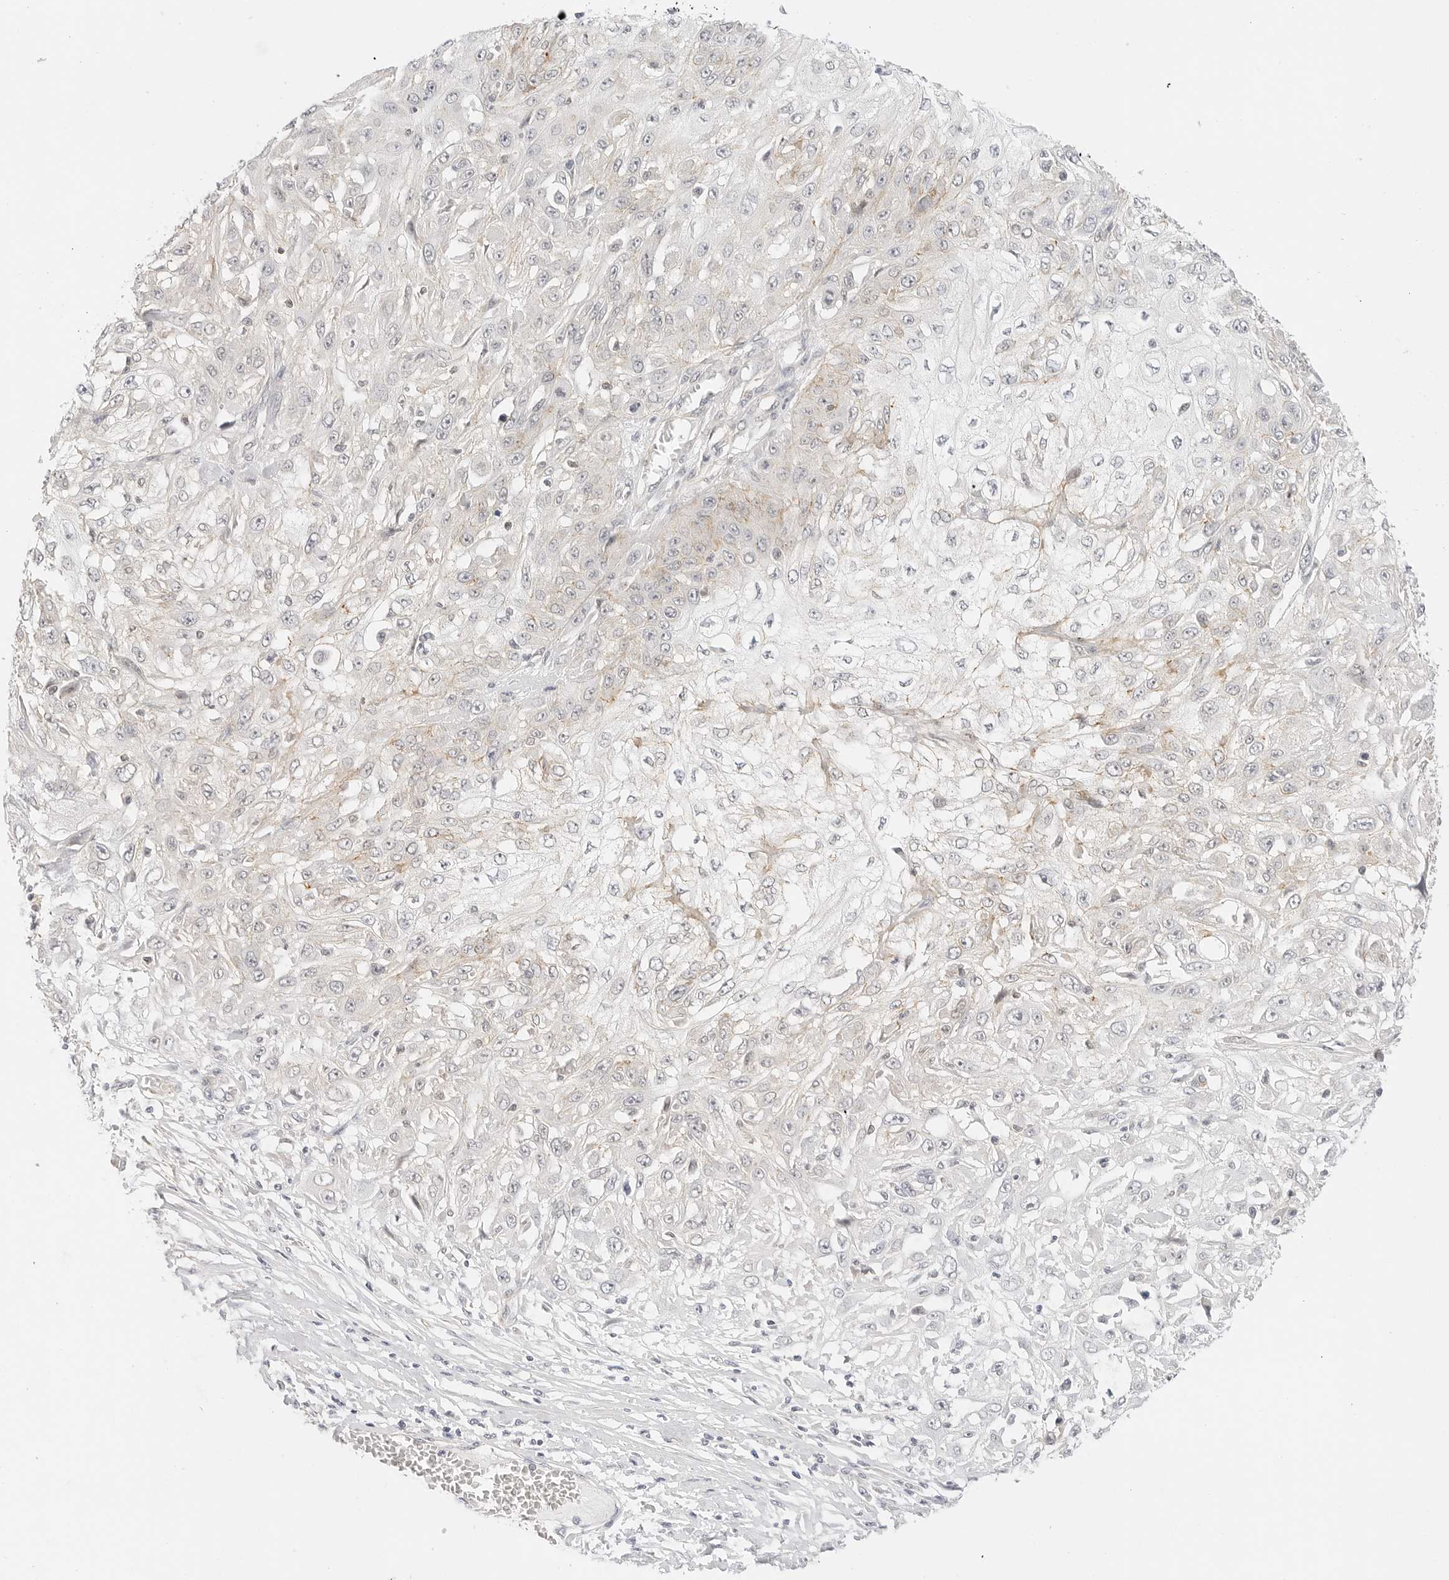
{"staining": {"intensity": "negative", "quantity": "none", "location": "none"}, "tissue": "skin cancer", "cell_type": "Tumor cells", "image_type": "cancer", "snomed": [{"axis": "morphology", "description": "Squamous cell carcinoma, NOS"}, {"axis": "morphology", "description": "Squamous cell carcinoma, metastatic, NOS"}, {"axis": "topography", "description": "Skin"}, {"axis": "topography", "description": "Lymph node"}], "caption": "There is no significant positivity in tumor cells of skin cancer.", "gene": "PCDH19", "patient": {"sex": "male", "age": 75}}